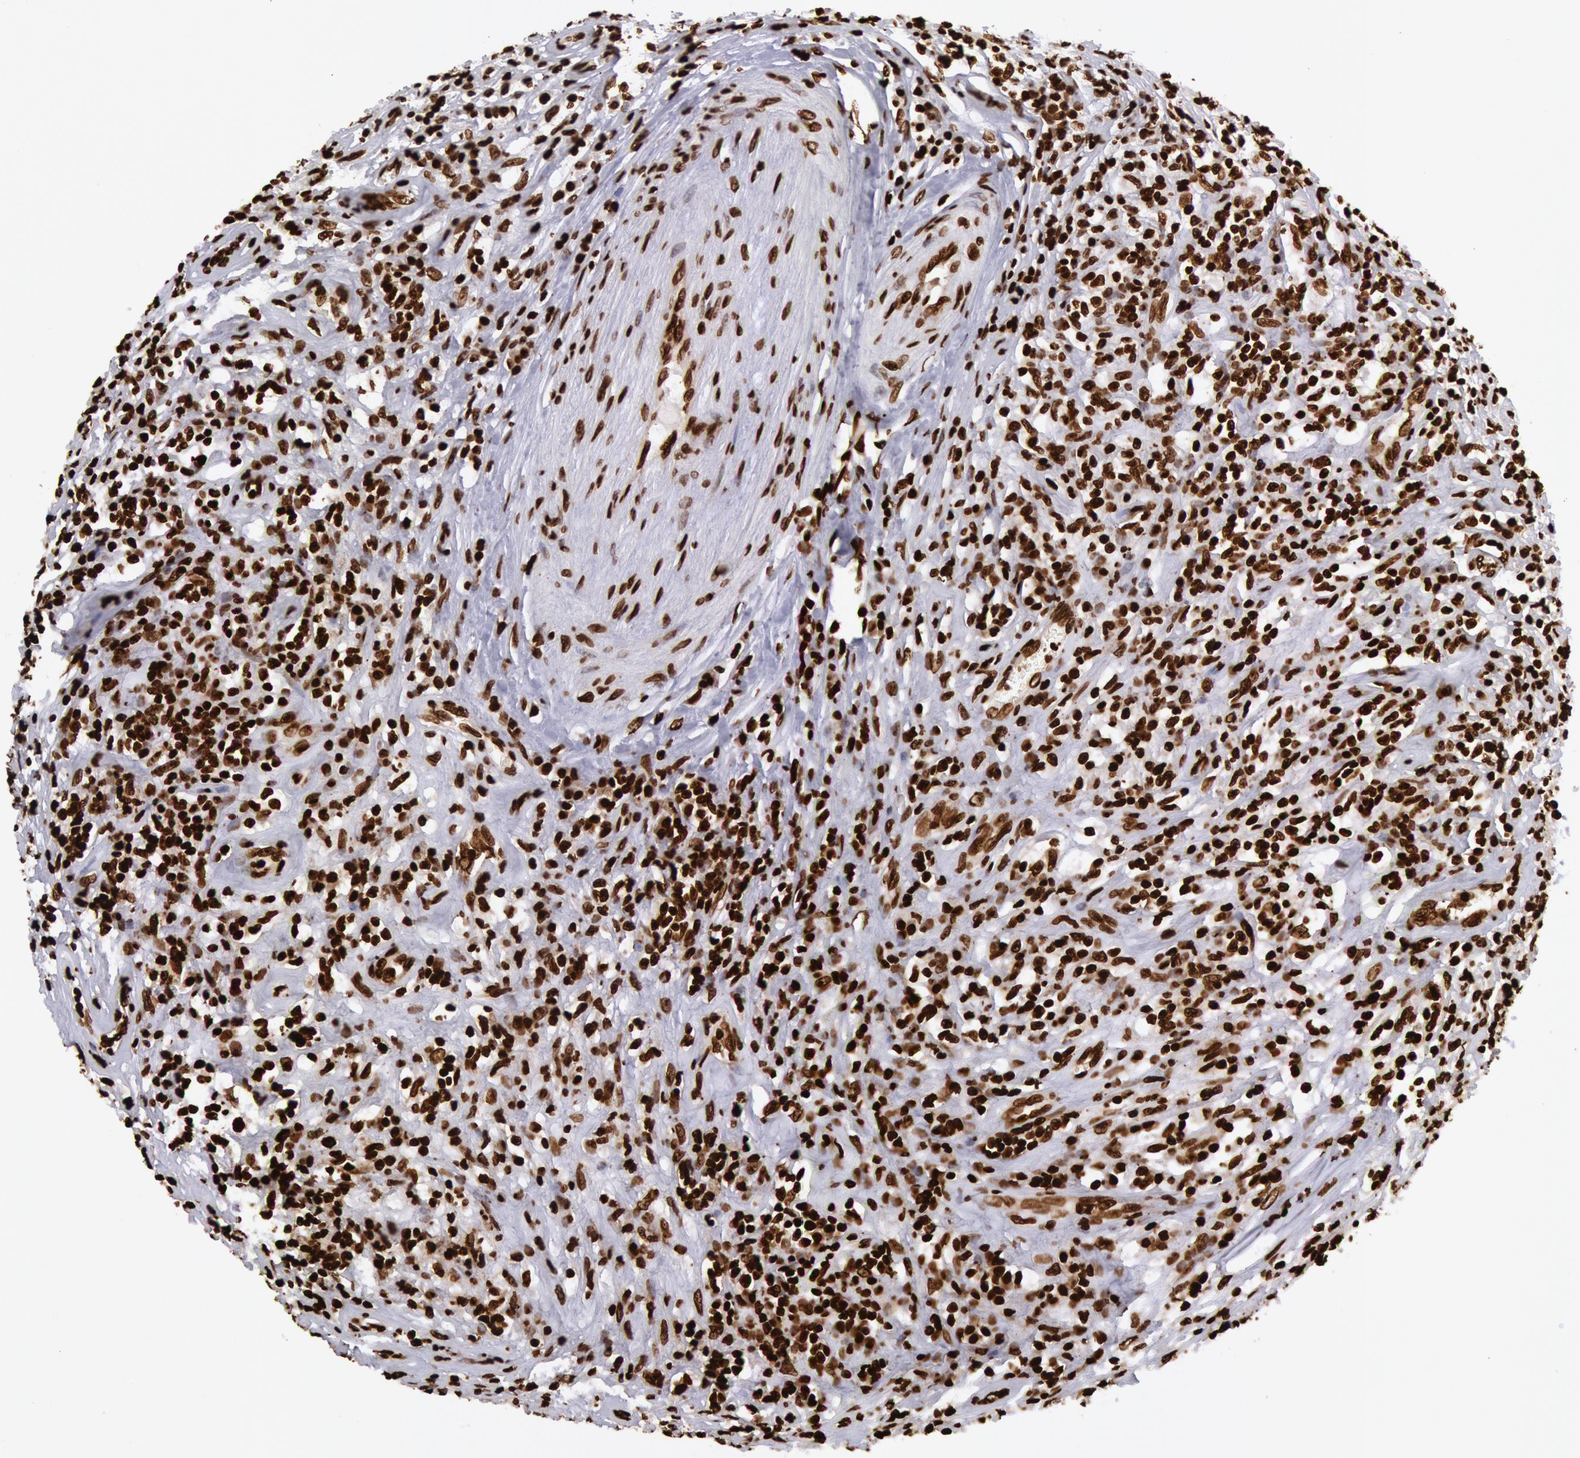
{"staining": {"intensity": "strong", "quantity": ">75%", "location": "nuclear"}, "tissue": "testis cancer", "cell_type": "Tumor cells", "image_type": "cancer", "snomed": [{"axis": "morphology", "description": "Seminoma, NOS"}, {"axis": "topography", "description": "Testis"}], "caption": "A high-resolution image shows immunohistochemistry (IHC) staining of testis cancer, which displays strong nuclear expression in about >75% of tumor cells. (IHC, brightfield microscopy, high magnification).", "gene": "H3-4", "patient": {"sex": "male", "age": 34}}